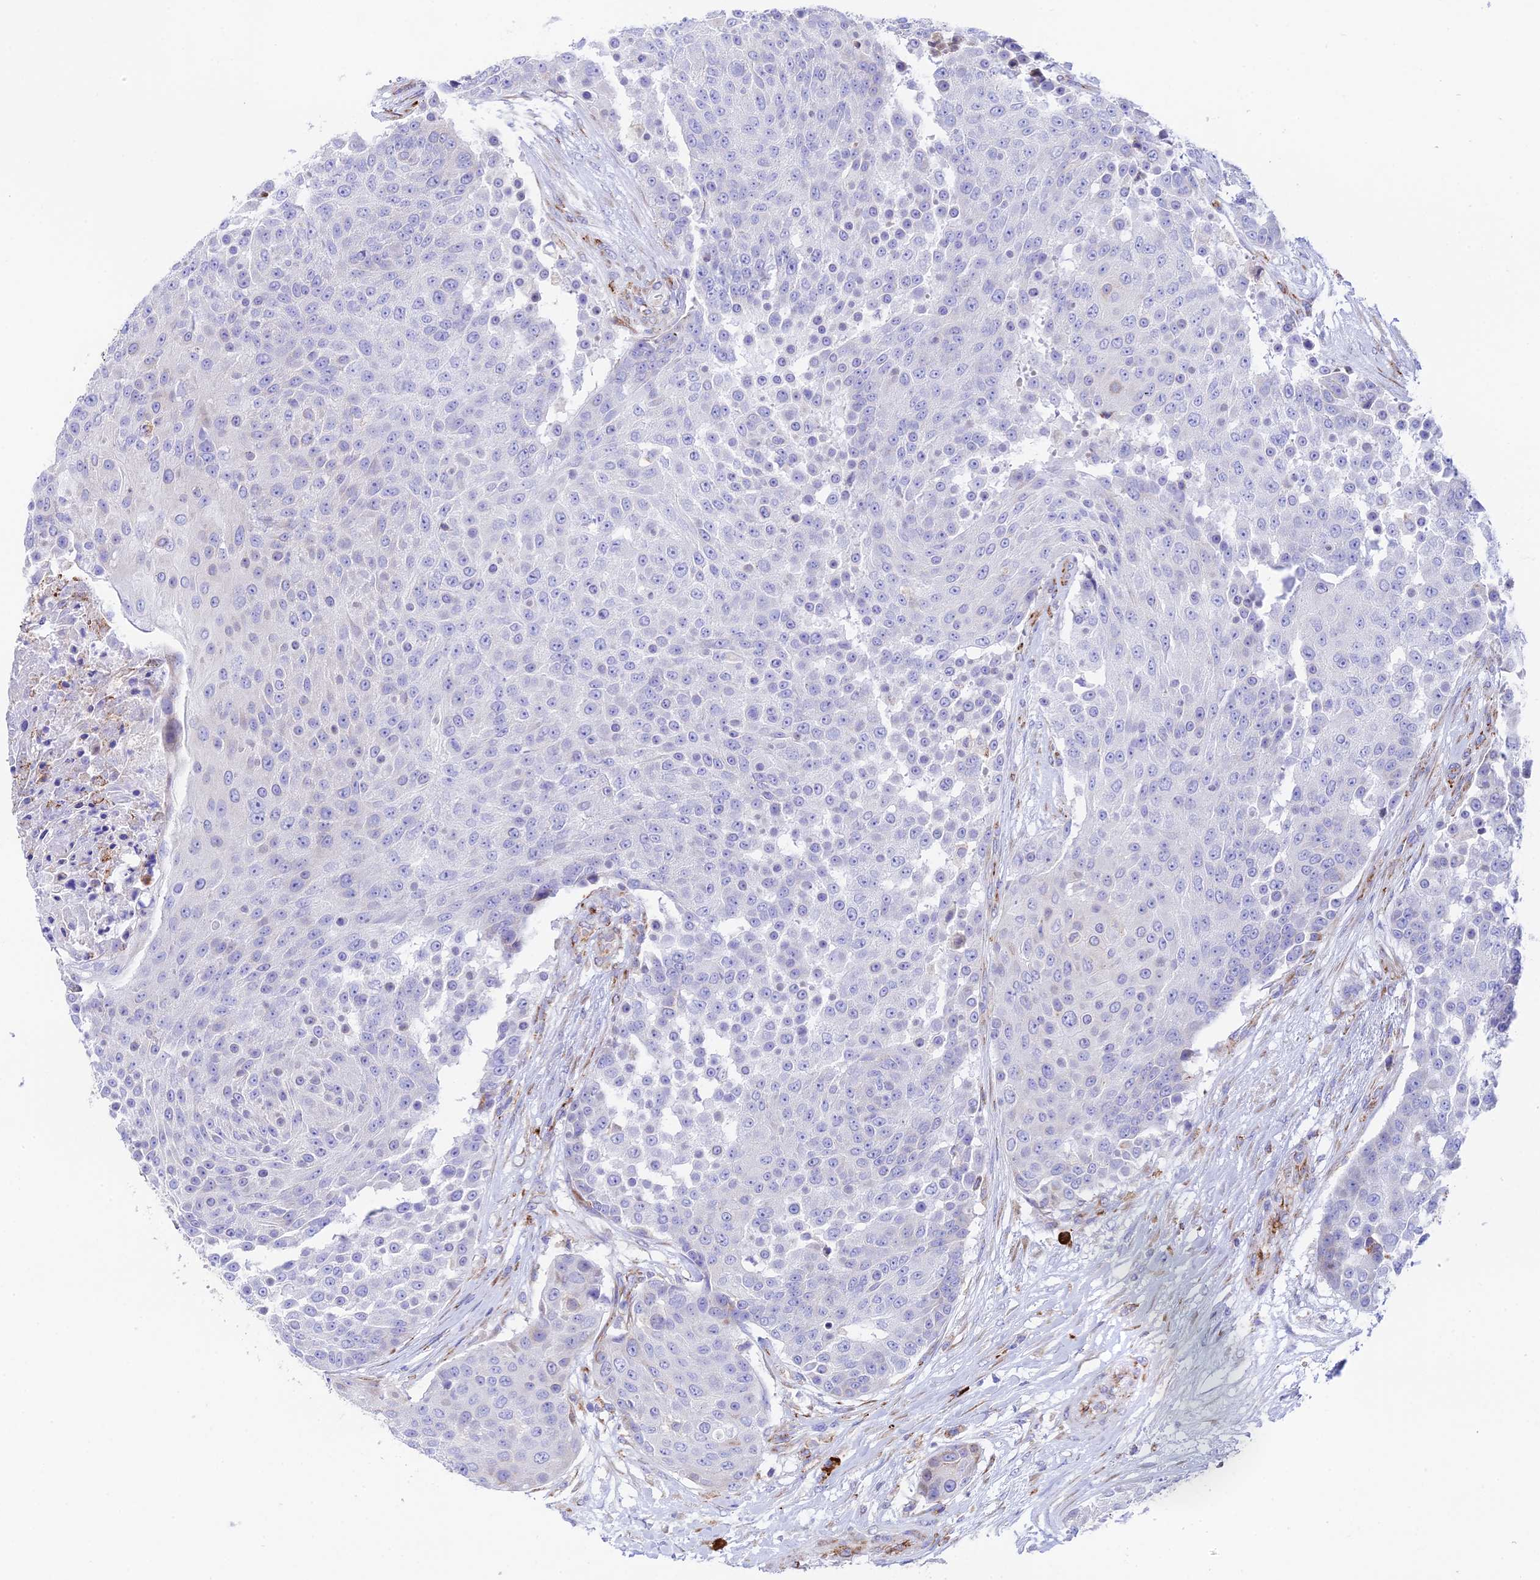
{"staining": {"intensity": "negative", "quantity": "none", "location": "none"}, "tissue": "urothelial cancer", "cell_type": "Tumor cells", "image_type": "cancer", "snomed": [{"axis": "morphology", "description": "Urothelial carcinoma, High grade"}, {"axis": "topography", "description": "Urinary bladder"}], "caption": "This is an immunohistochemistry micrograph of urothelial carcinoma (high-grade). There is no staining in tumor cells.", "gene": "TUBGCP6", "patient": {"sex": "female", "age": 63}}